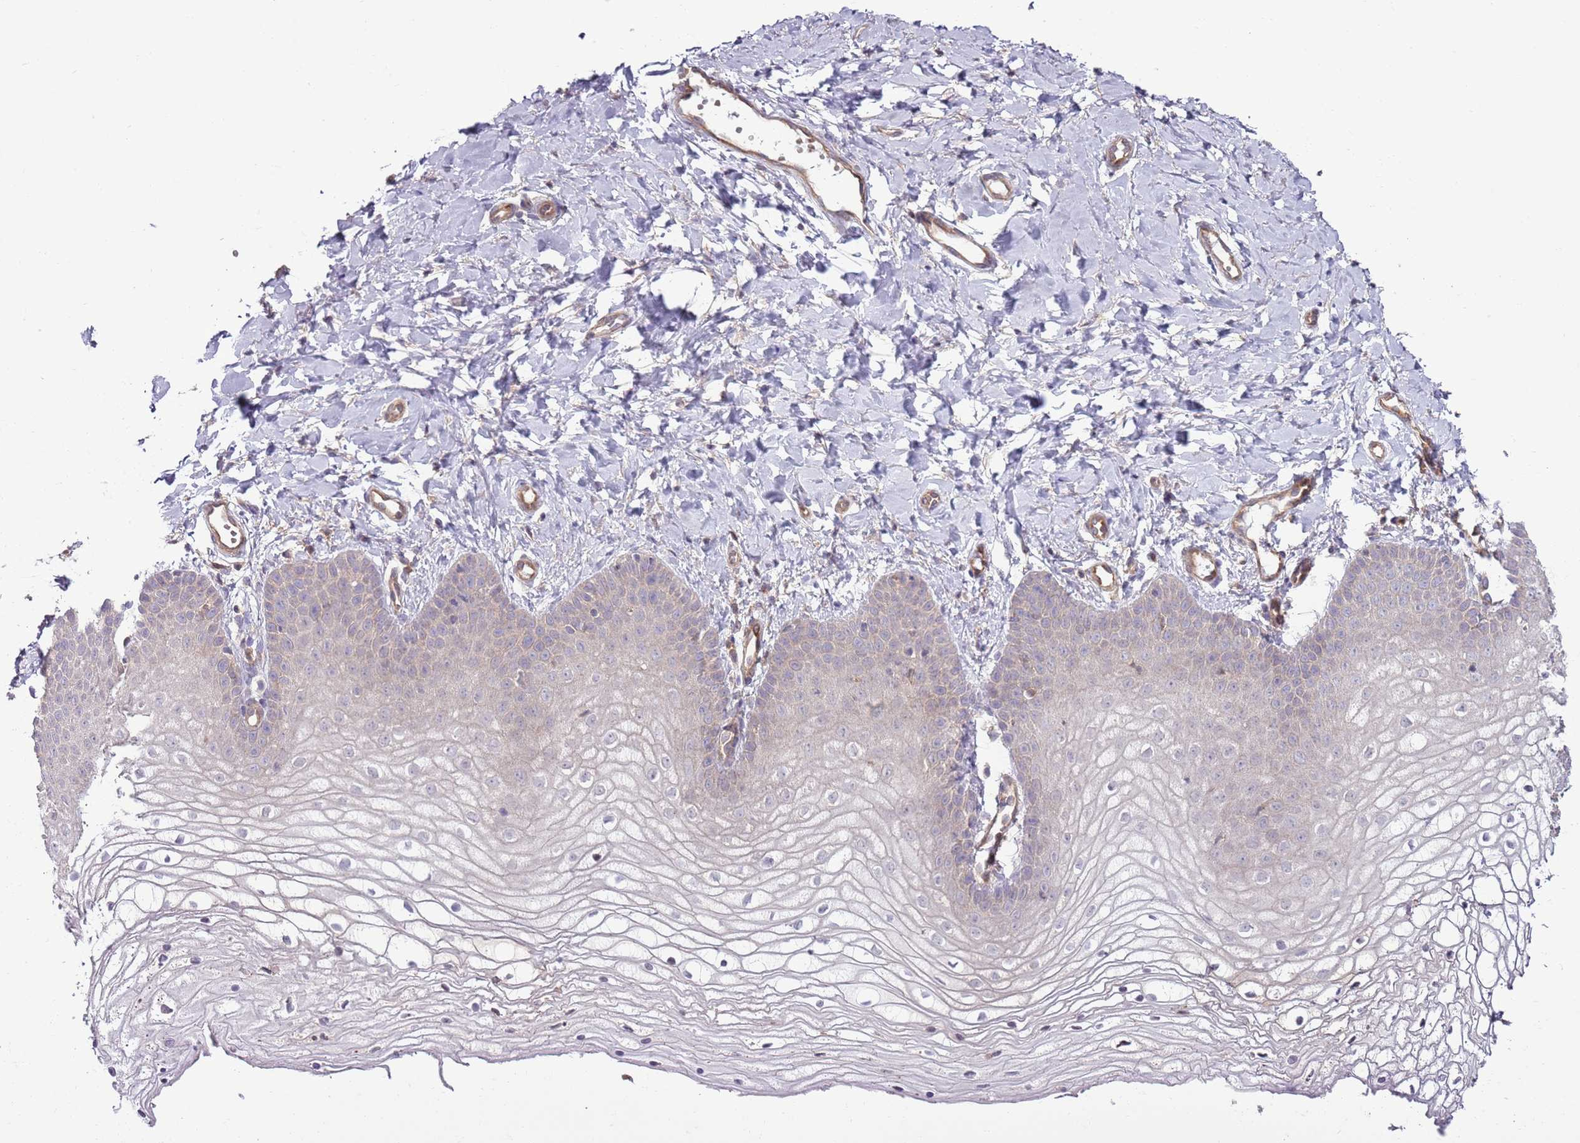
{"staining": {"intensity": "moderate", "quantity": "<25%", "location": "cytoplasmic/membranous"}, "tissue": "vagina", "cell_type": "Squamous epithelial cells", "image_type": "normal", "snomed": [{"axis": "morphology", "description": "Normal tissue, NOS"}, {"axis": "topography", "description": "Vagina"}], "caption": "Unremarkable vagina was stained to show a protein in brown. There is low levels of moderate cytoplasmic/membranous expression in about <25% of squamous epithelial cells. (DAB = brown stain, brightfield microscopy at high magnification).", "gene": "LPIN2", "patient": {"sex": "female", "age": 68}}